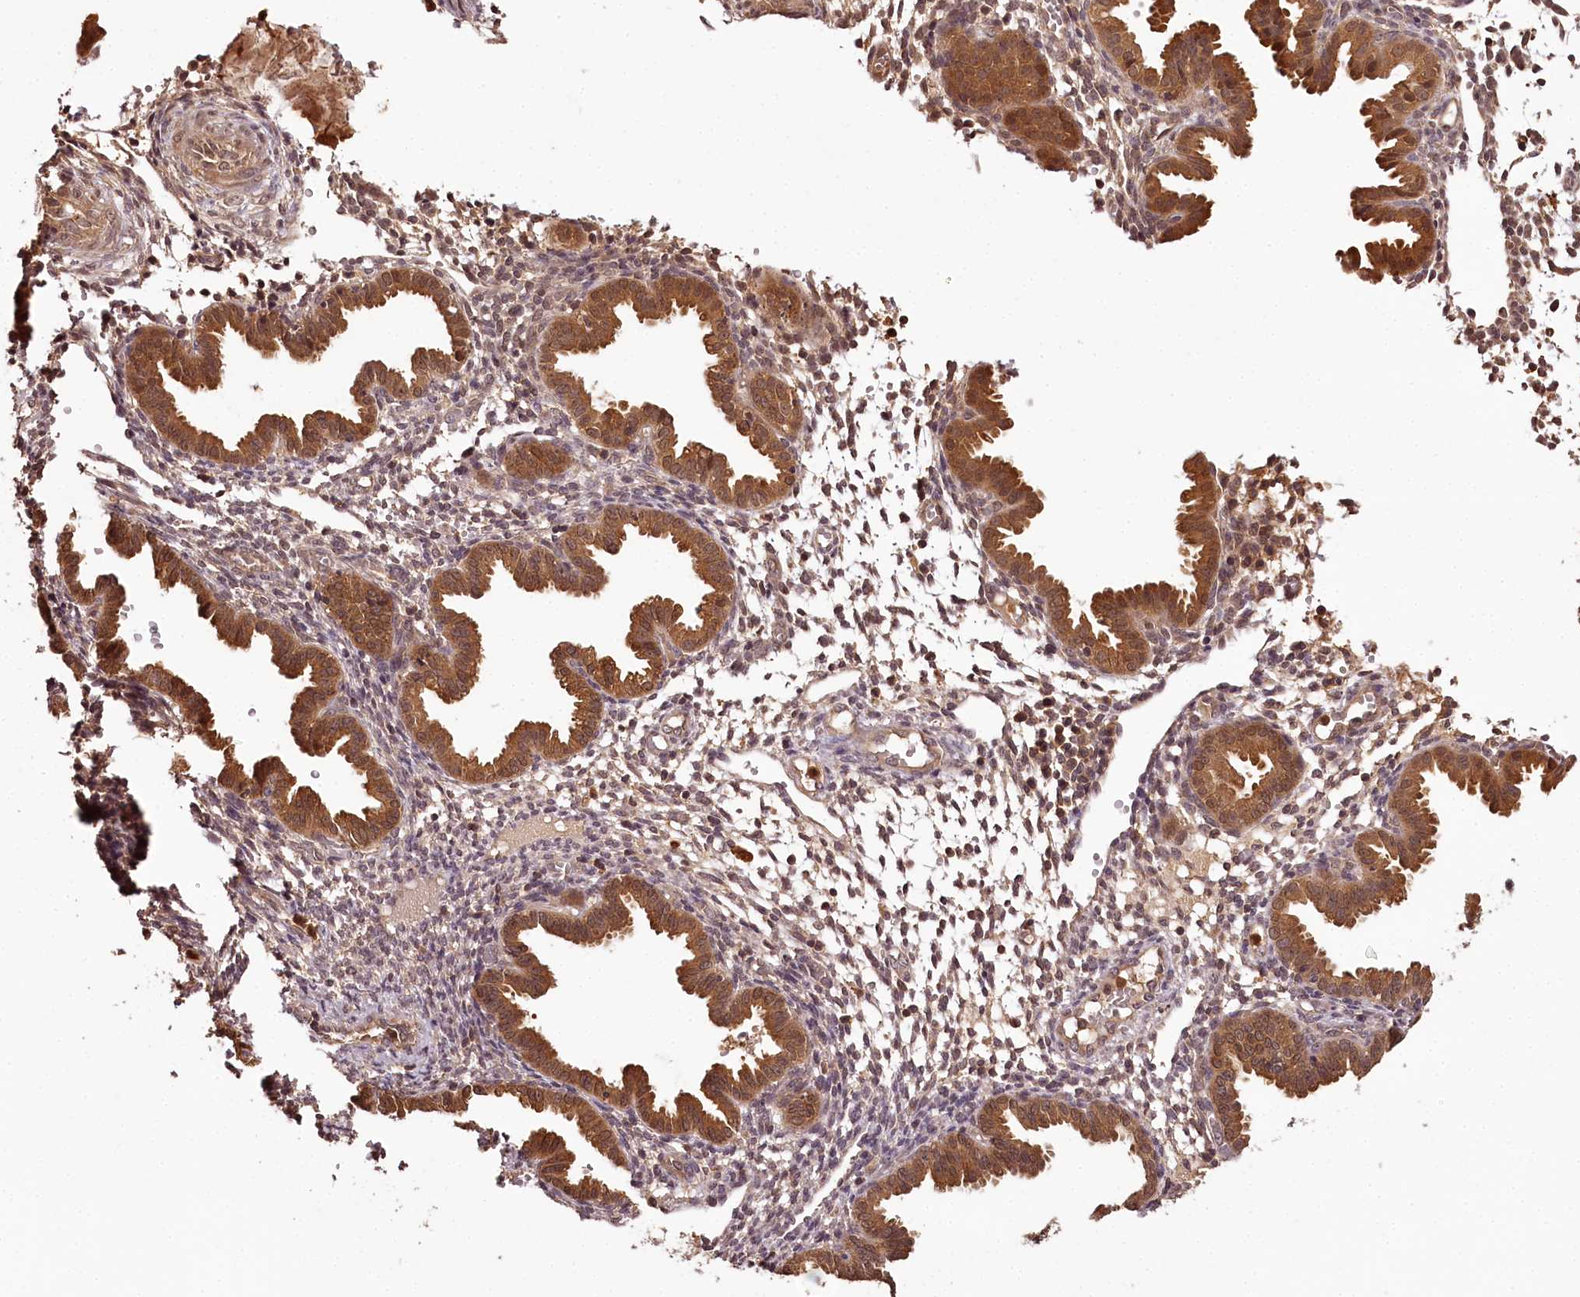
{"staining": {"intensity": "moderate", "quantity": "<25%", "location": "nuclear"}, "tissue": "endometrium", "cell_type": "Cells in endometrial stroma", "image_type": "normal", "snomed": [{"axis": "morphology", "description": "Normal tissue, NOS"}, {"axis": "topography", "description": "Endometrium"}], "caption": "Moderate nuclear expression for a protein is appreciated in about <25% of cells in endometrial stroma of normal endometrium using immunohistochemistry (IHC).", "gene": "TTC12", "patient": {"sex": "female", "age": 33}}